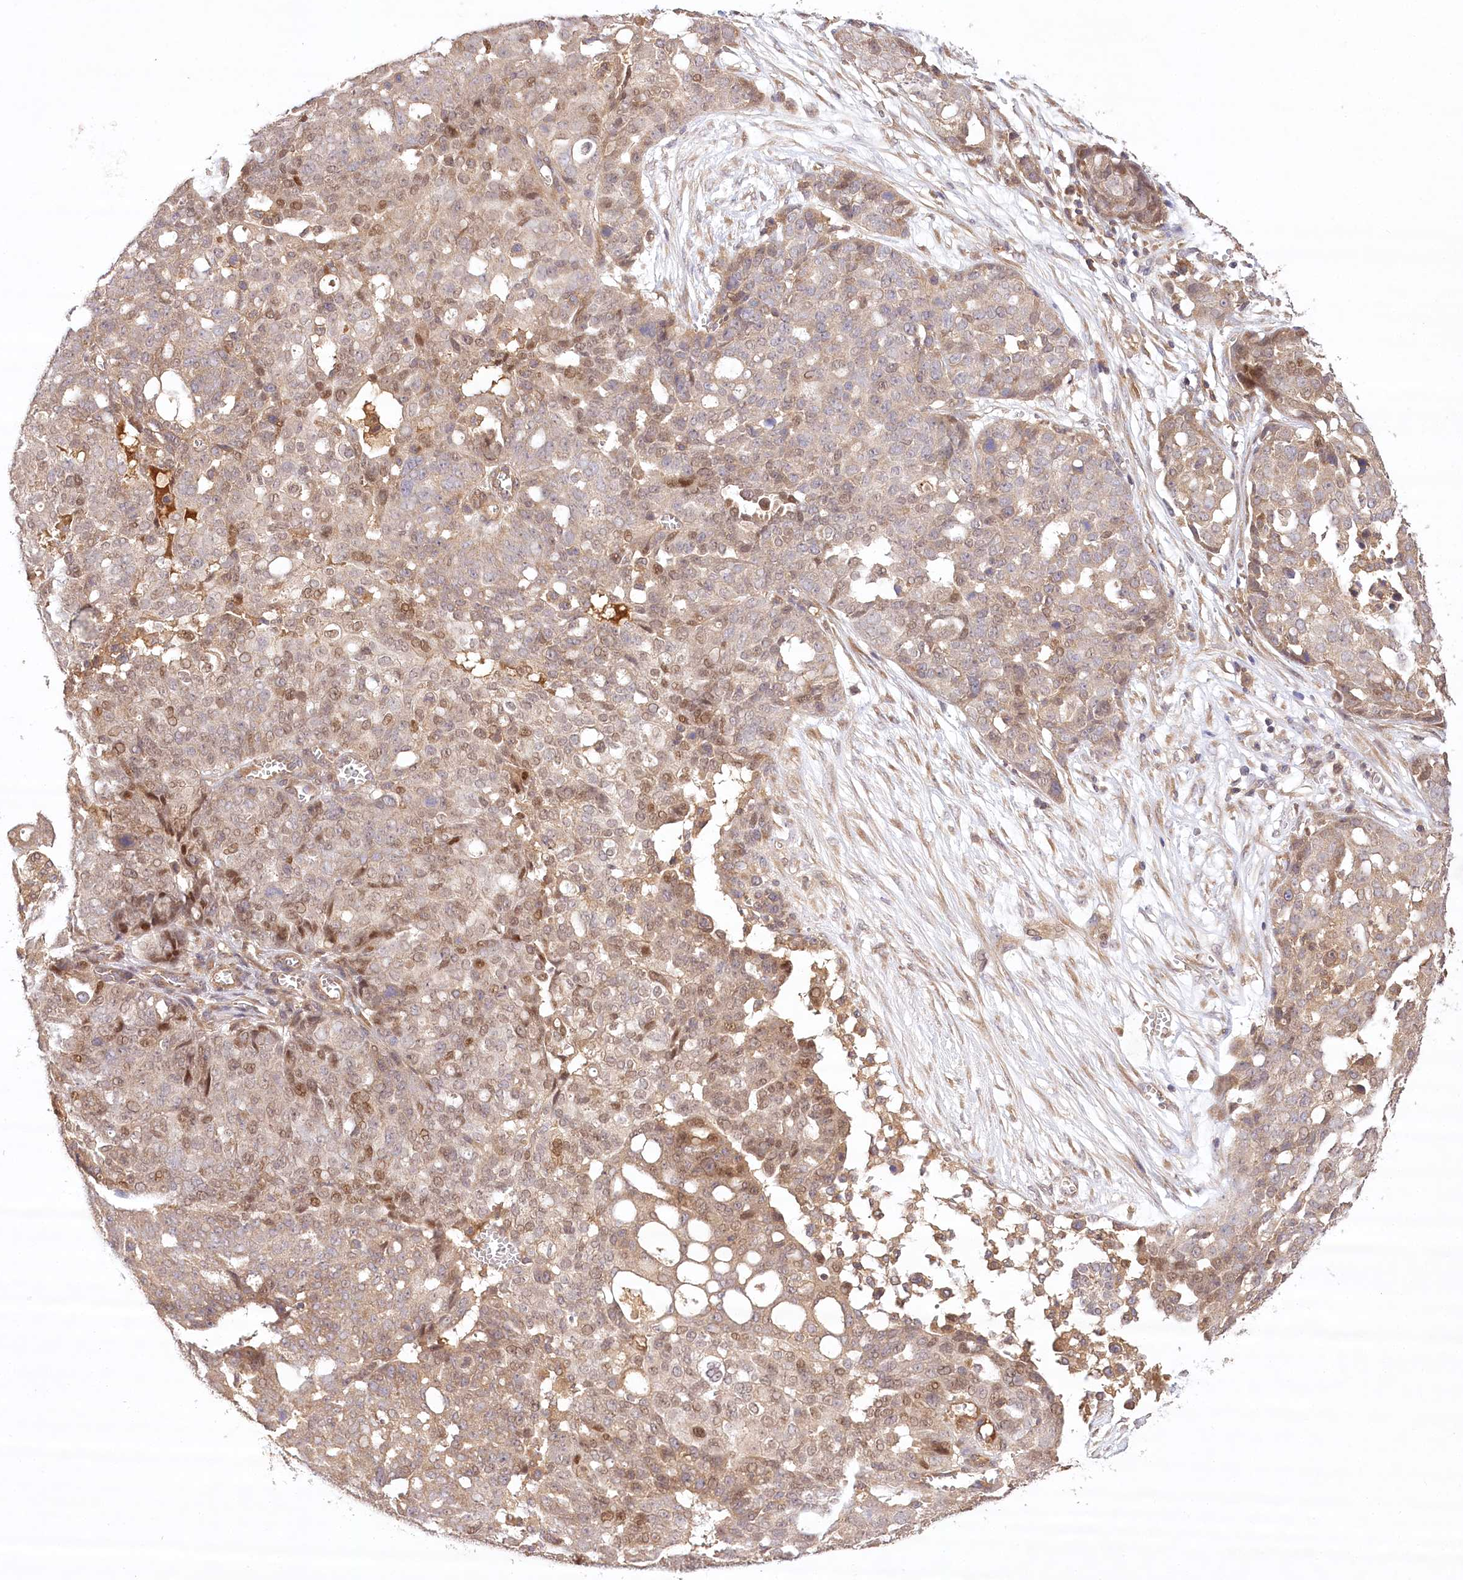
{"staining": {"intensity": "moderate", "quantity": "25%-75%", "location": "cytoplasmic/membranous,nuclear"}, "tissue": "ovarian cancer", "cell_type": "Tumor cells", "image_type": "cancer", "snomed": [{"axis": "morphology", "description": "Cystadenocarcinoma, serous, NOS"}, {"axis": "topography", "description": "Soft tissue"}, {"axis": "topography", "description": "Ovary"}], "caption": "Ovarian serous cystadenocarcinoma was stained to show a protein in brown. There is medium levels of moderate cytoplasmic/membranous and nuclear expression in about 25%-75% of tumor cells. The staining was performed using DAB (3,3'-diaminobenzidine) to visualize the protein expression in brown, while the nuclei were stained in blue with hematoxylin (Magnification: 20x).", "gene": "LSS", "patient": {"sex": "female", "age": 57}}